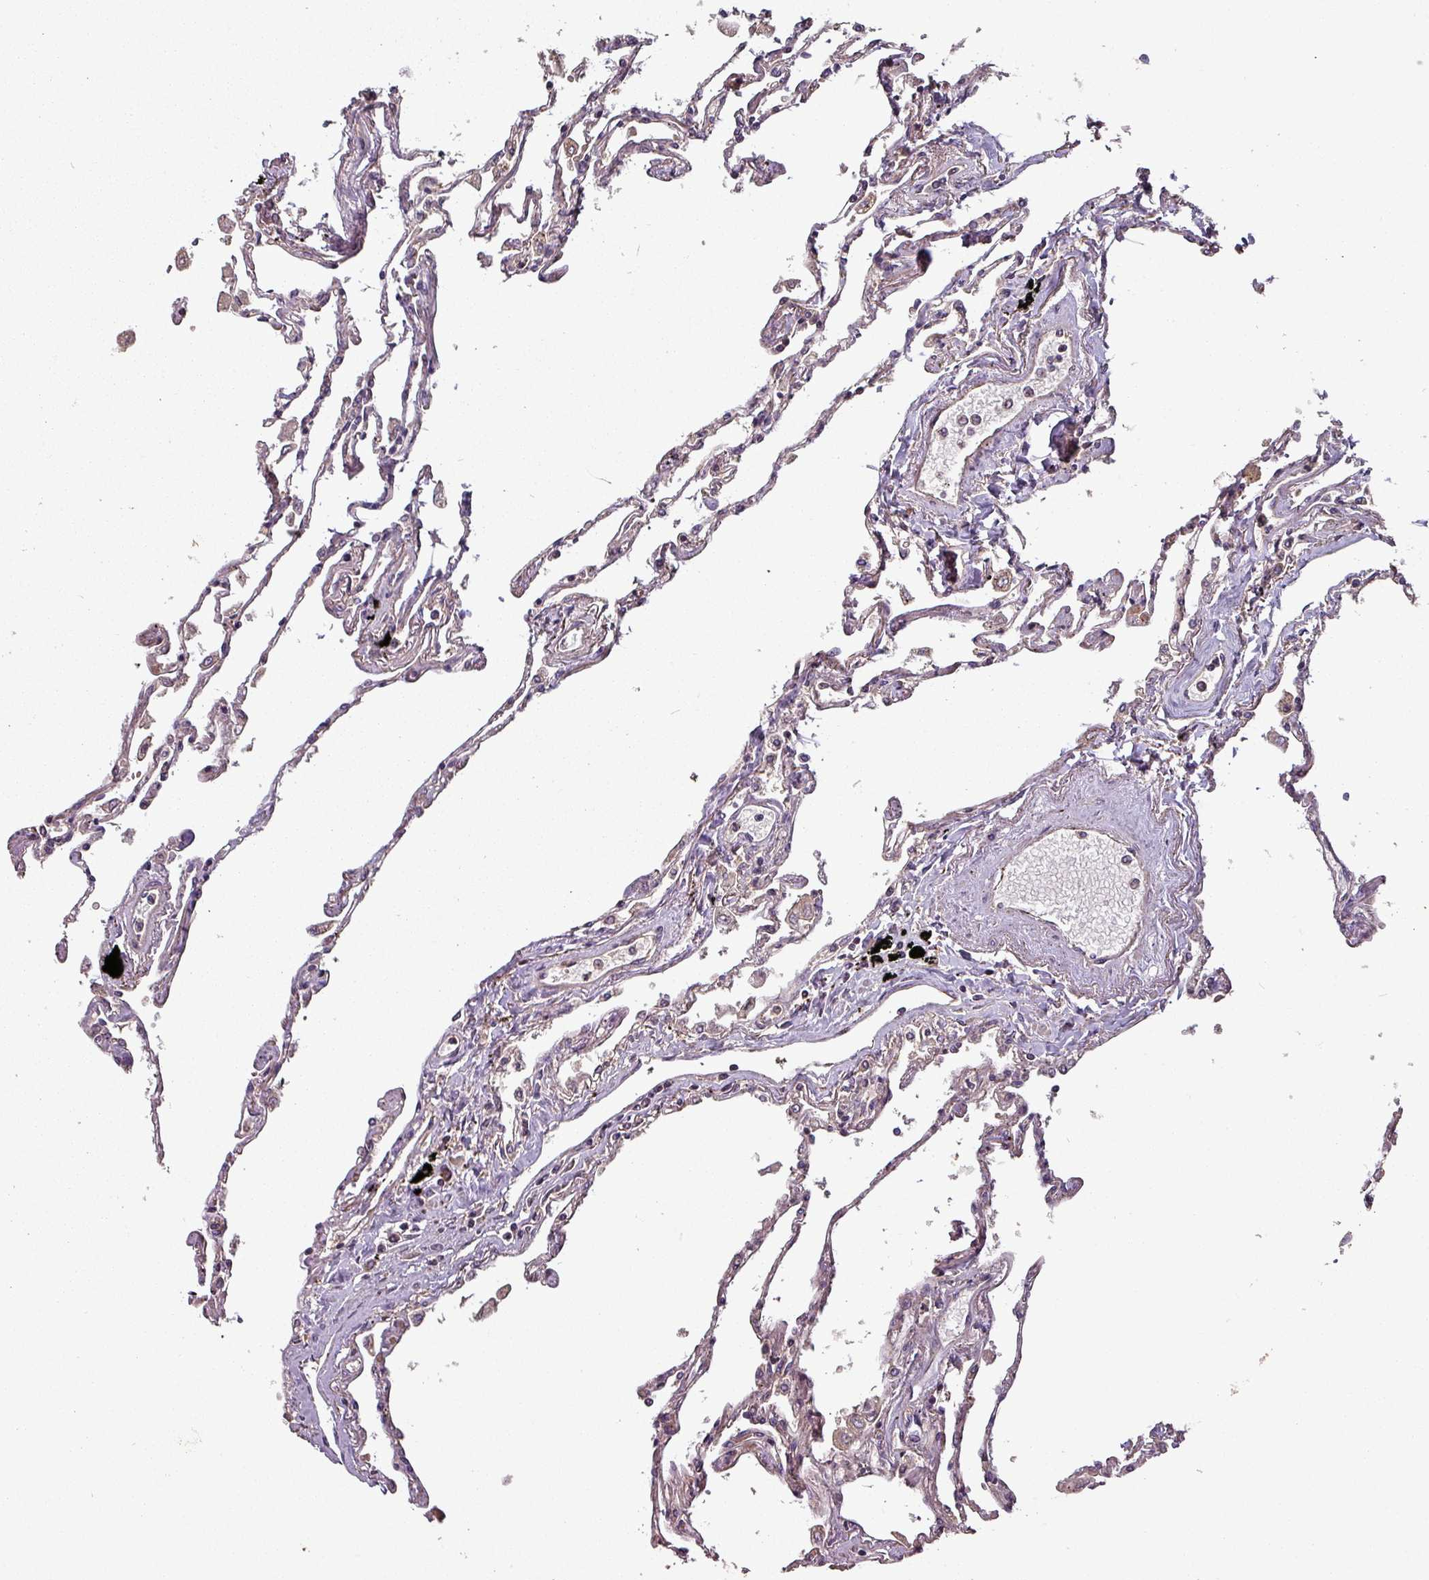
{"staining": {"intensity": "moderate", "quantity": "<25%", "location": "cytoplasmic/membranous"}, "tissue": "lung", "cell_type": "Alveolar cells", "image_type": "normal", "snomed": [{"axis": "morphology", "description": "Normal tissue, NOS"}, {"axis": "topography", "description": "Lung"}], "caption": "Brown immunohistochemical staining in benign lung displays moderate cytoplasmic/membranous expression in about <25% of alveolar cells.", "gene": "GSKIP", "patient": {"sex": "female", "age": 67}}